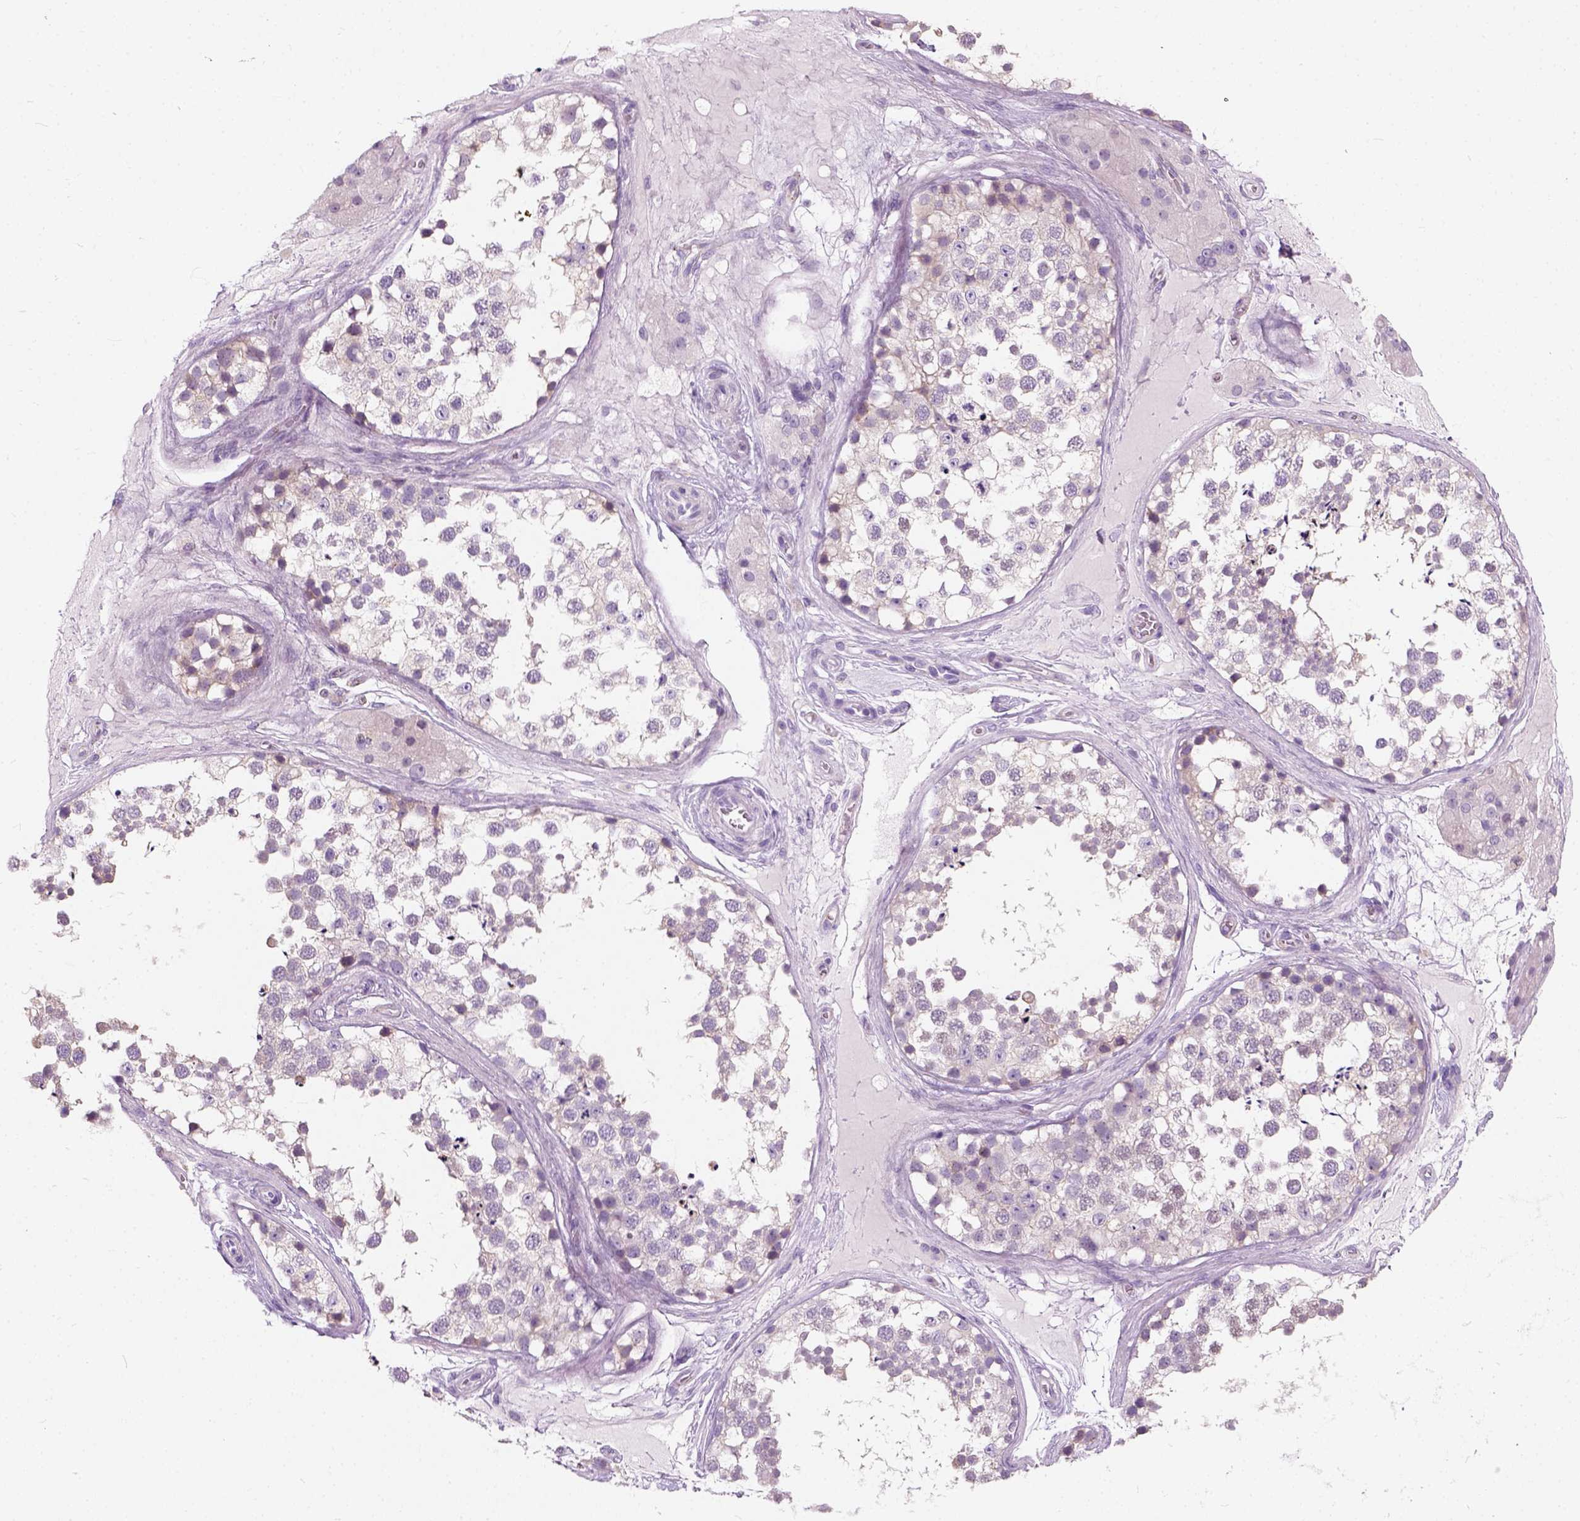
{"staining": {"intensity": "negative", "quantity": "none", "location": "none"}, "tissue": "testis", "cell_type": "Cells in seminiferous ducts", "image_type": "normal", "snomed": [{"axis": "morphology", "description": "Normal tissue, NOS"}, {"axis": "morphology", "description": "Seminoma, NOS"}, {"axis": "topography", "description": "Testis"}], "caption": "Immunohistochemical staining of benign human testis reveals no significant positivity in cells in seminiferous ducts. Brightfield microscopy of immunohistochemistry stained with DAB (3,3'-diaminobenzidine) (brown) and hematoxylin (blue), captured at high magnification.", "gene": "TRIM72", "patient": {"sex": "male", "age": 65}}